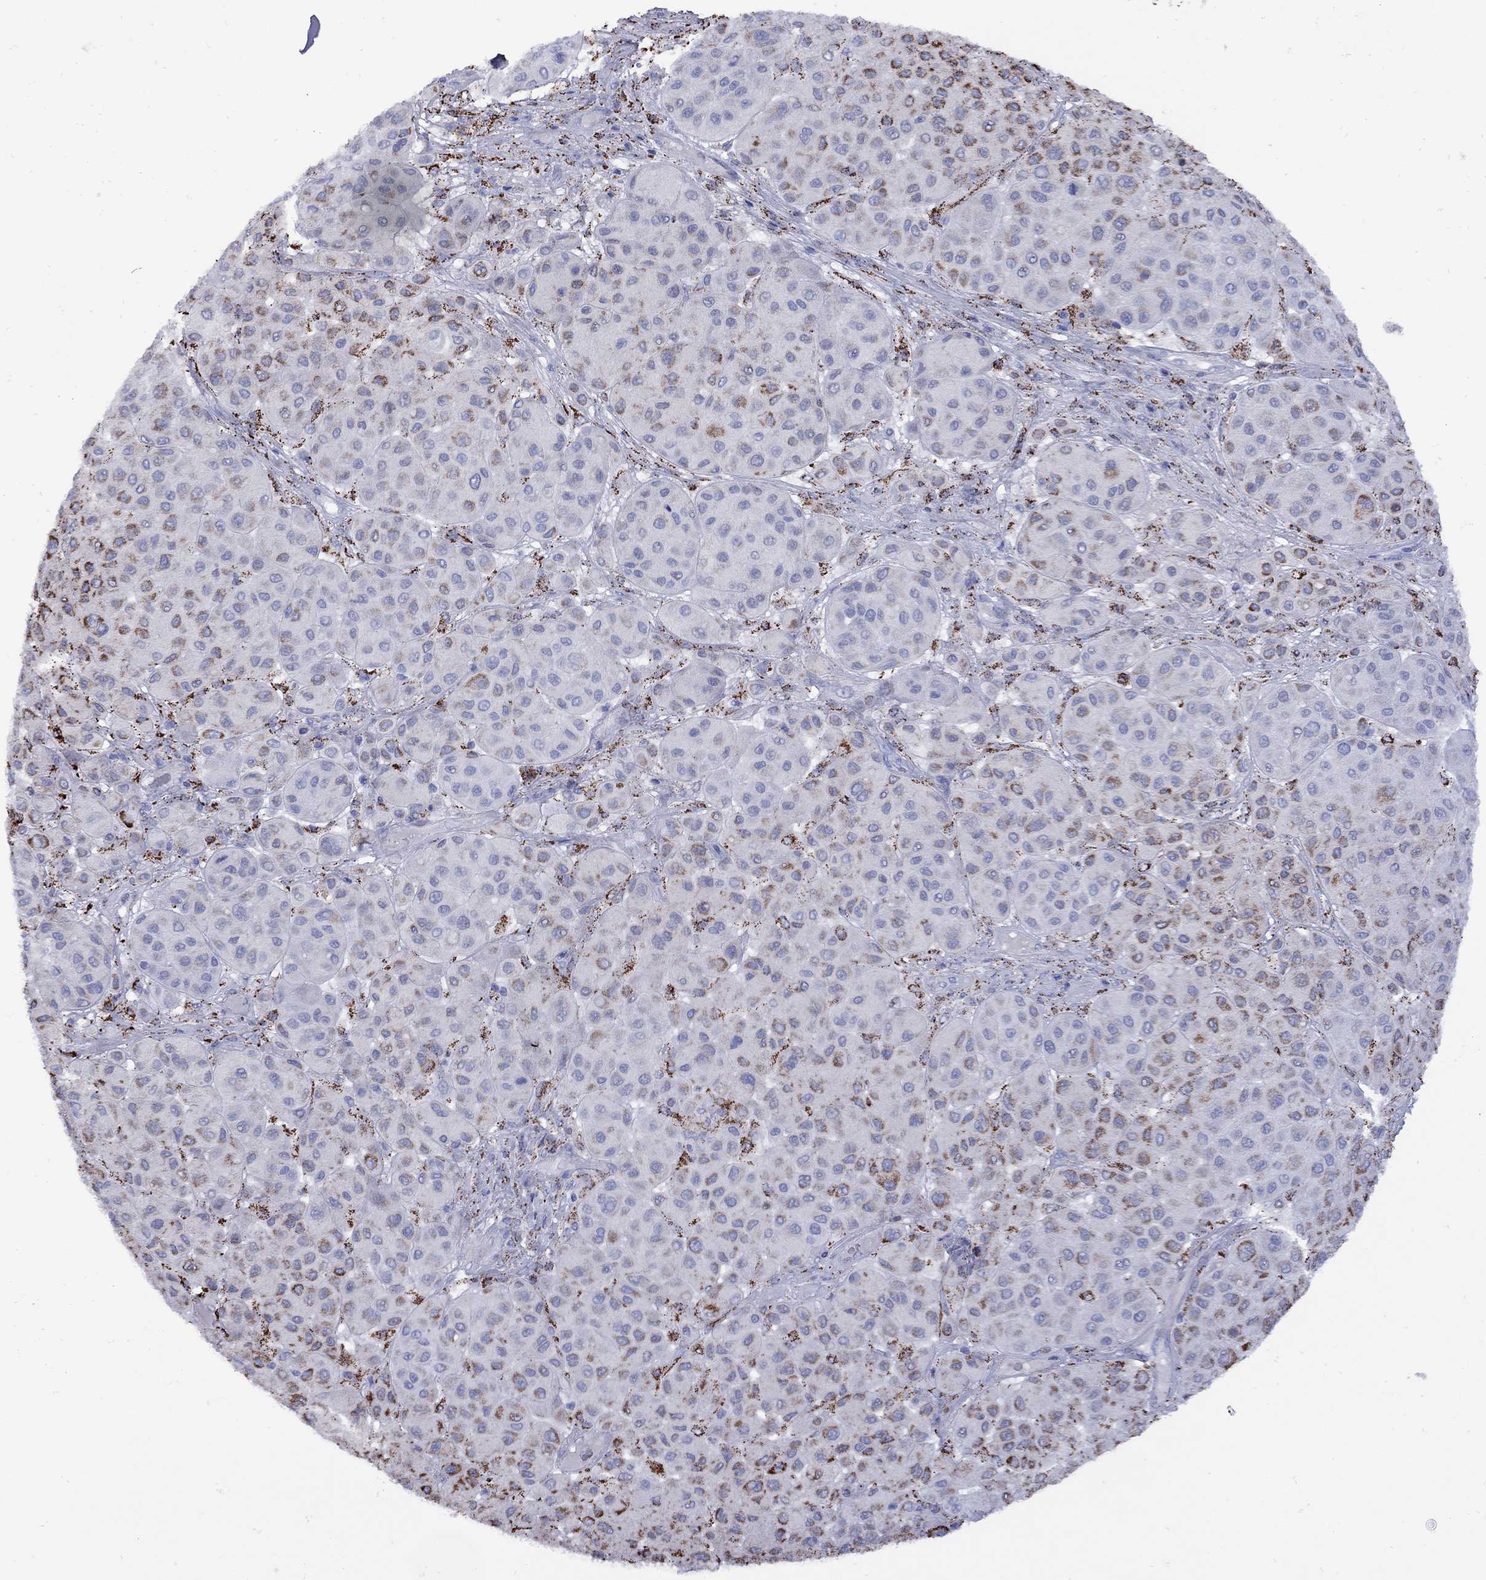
{"staining": {"intensity": "strong", "quantity": "<25%", "location": "cytoplasmic/membranous"}, "tissue": "melanoma", "cell_type": "Tumor cells", "image_type": "cancer", "snomed": [{"axis": "morphology", "description": "Malignant melanoma, Metastatic site"}, {"axis": "topography", "description": "Smooth muscle"}], "caption": "Protein staining reveals strong cytoplasmic/membranous positivity in about <25% of tumor cells in melanoma. (IHC, brightfield microscopy, high magnification).", "gene": "SESTD1", "patient": {"sex": "male", "age": 41}}